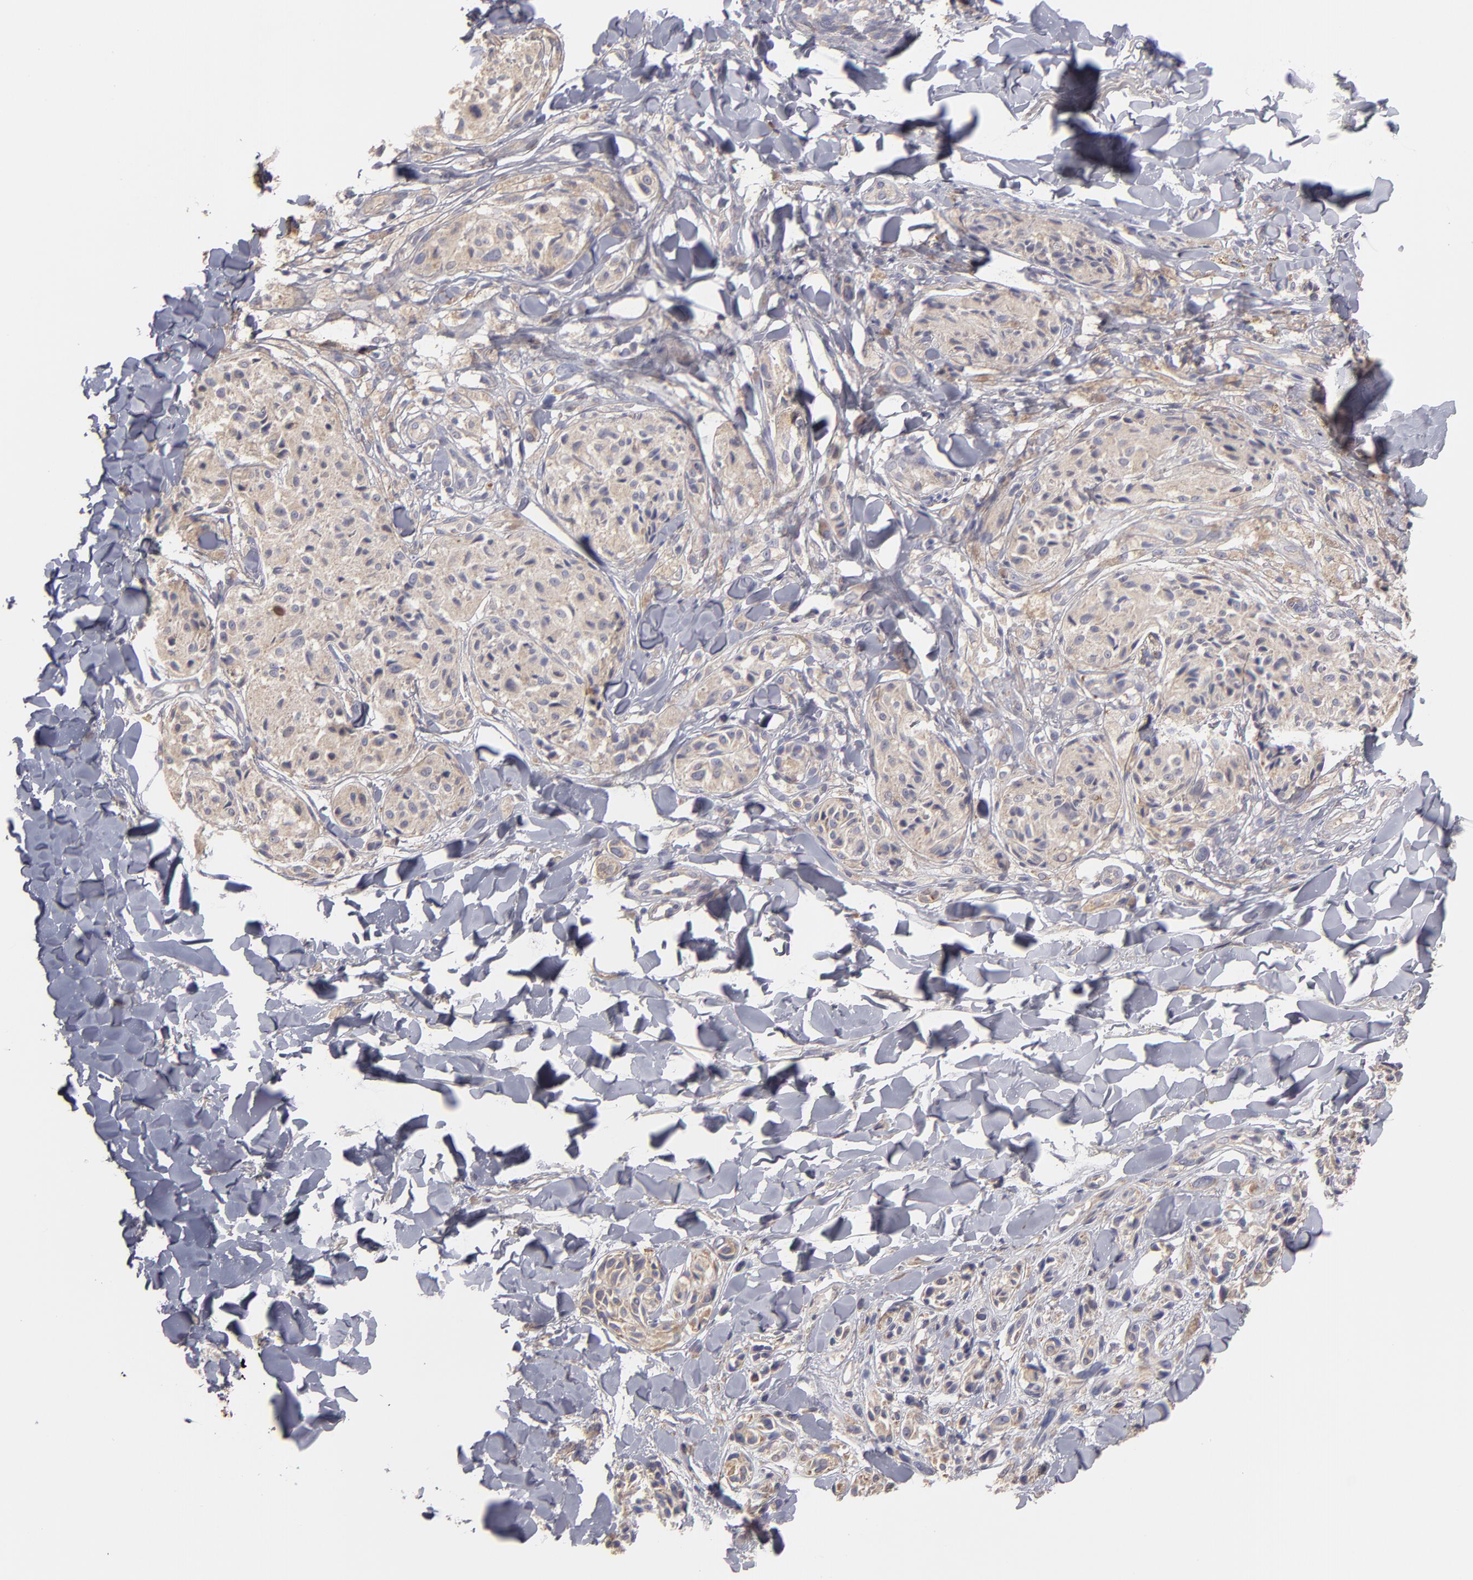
{"staining": {"intensity": "weak", "quantity": ">75%", "location": "cytoplasmic/membranous"}, "tissue": "melanoma", "cell_type": "Tumor cells", "image_type": "cancer", "snomed": [{"axis": "morphology", "description": "Malignant melanoma, Metastatic site"}, {"axis": "topography", "description": "Skin"}], "caption": "Melanoma tissue shows weak cytoplasmic/membranous positivity in about >75% of tumor cells, visualized by immunohistochemistry.", "gene": "ENTPD5", "patient": {"sex": "female", "age": 66}}